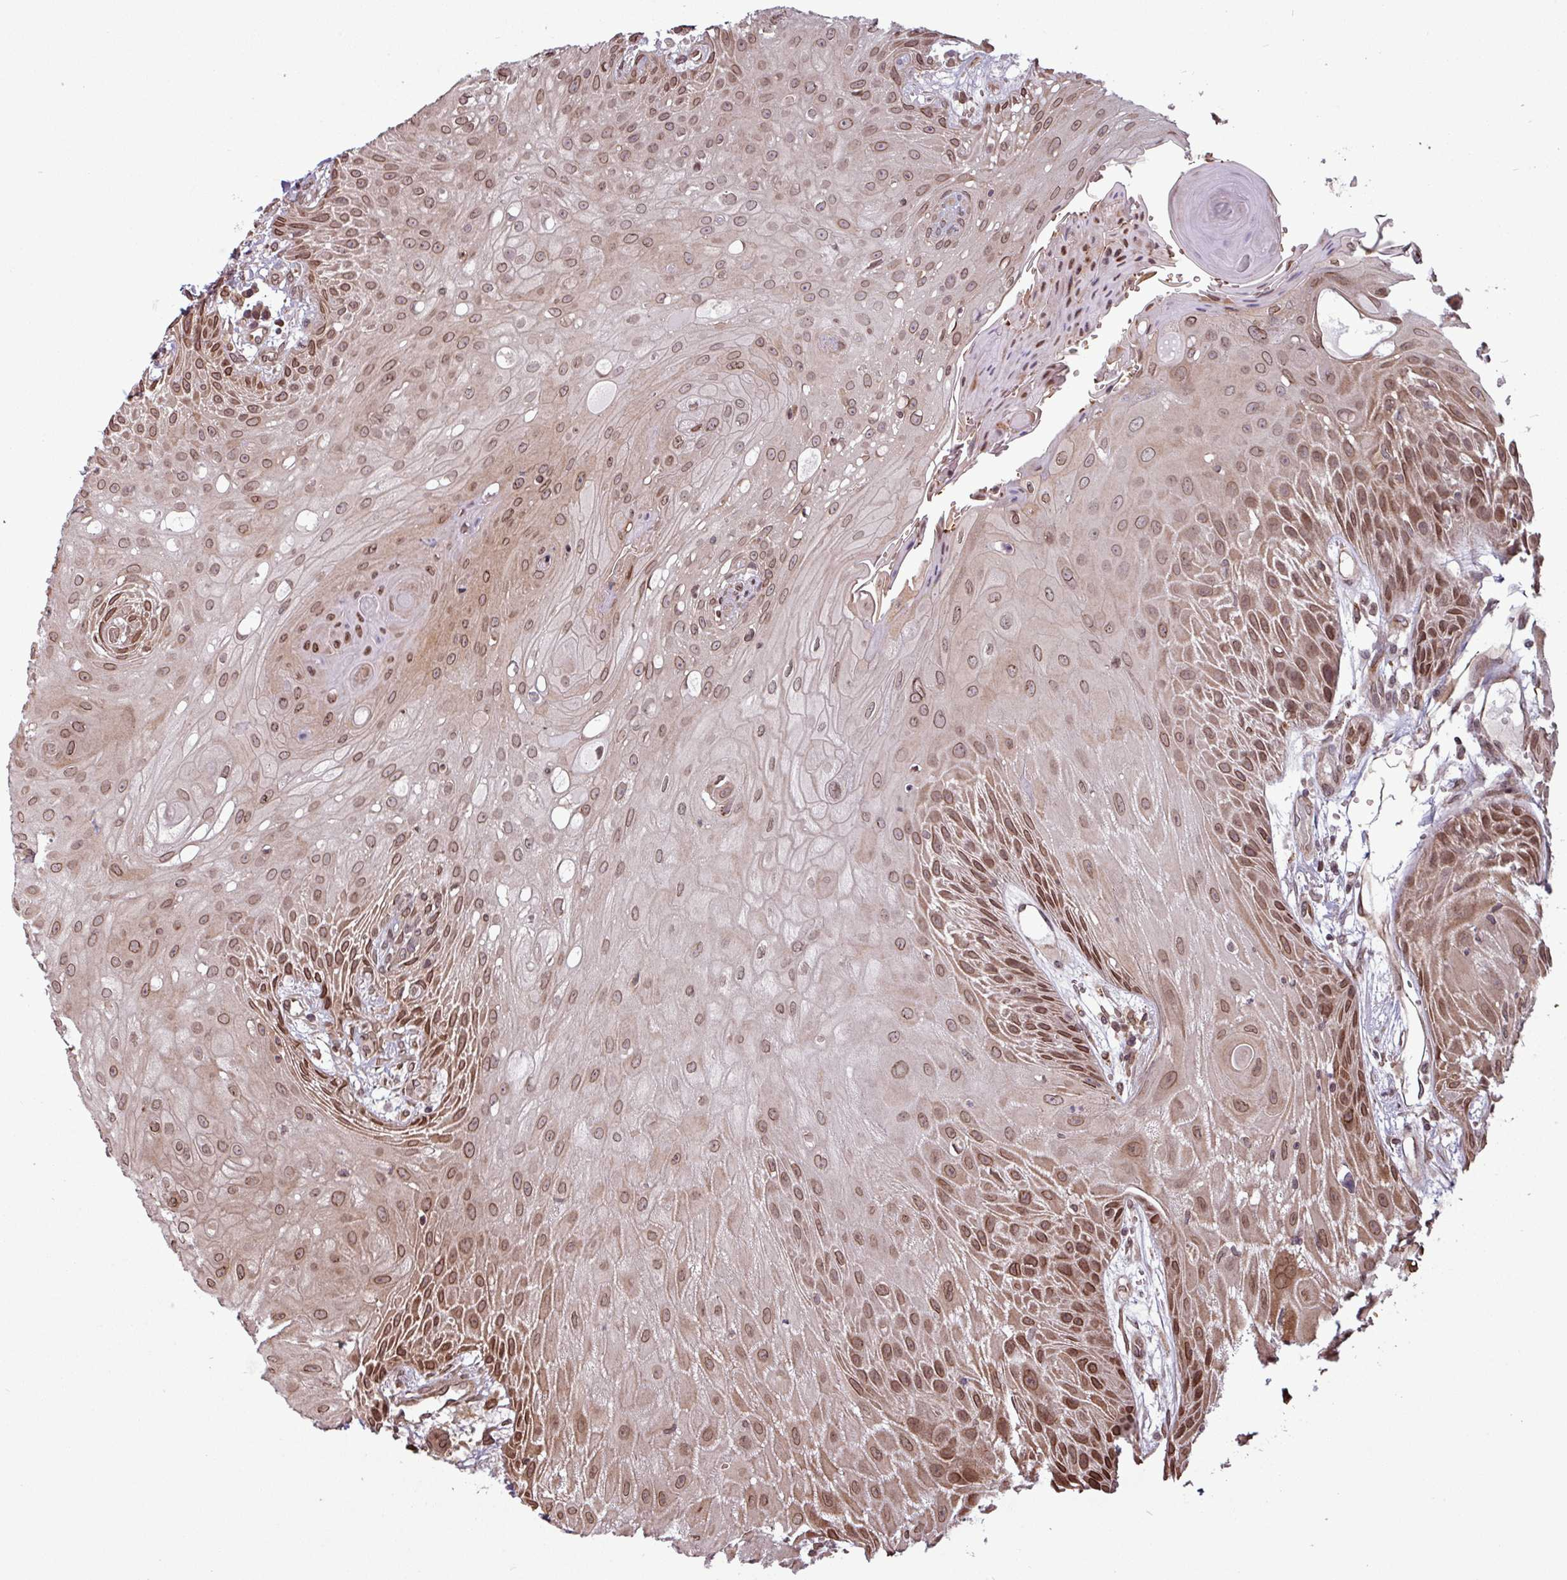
{"staining": {"intensity": "moderate", "quantity": ">75%", "location": "cytoplasmic/membranous,nuclear"}, "tissue": "head and neck cancer", "cell_type": "Tumor cells", "image_type": "cancer", "snomed": [{"axis": "morphology", "description": "Squamous cell carcinoma, NOS"}, {"axis": "topography", "description": "Head-Neck"}], "caption": "Moderate cytoplasmic/membranous and nuclear positivity for a protein is appreciated in about >75% of tumor cells of head and neck cancer (squamous cell carcinoma) using immunohistochemistry.", "gene": "RBM4B", "patient": {"sex": "female", "age": 73}}